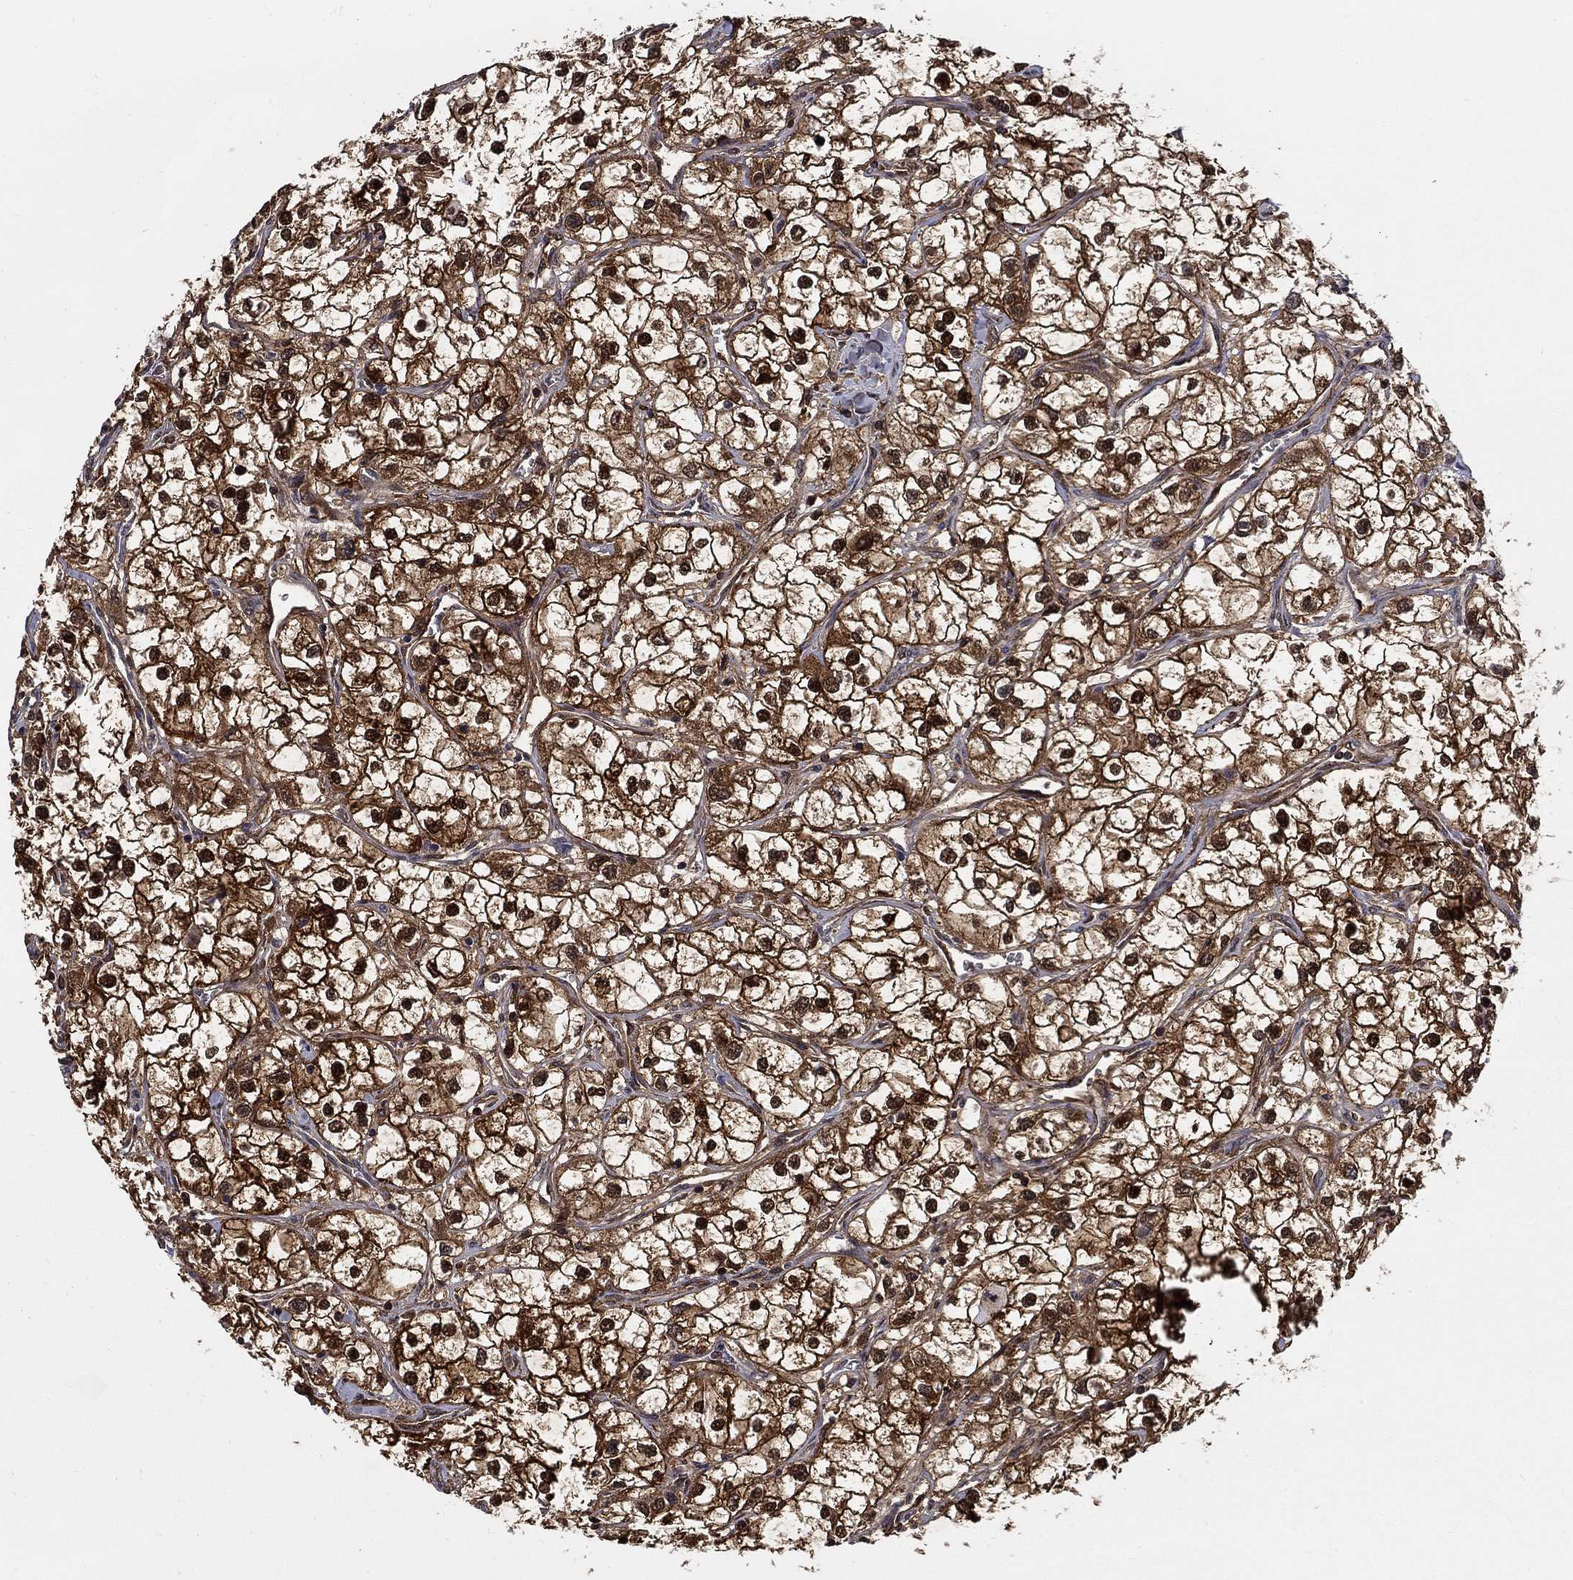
{"staining": {"intensity": "strong", "quantity": ">75%", "location": "cytoplasmic/membranous,nuclear"}, "tissue": "renal cancer", "cell_type": "Tumor cells", "image_type": "cancer", "snomed": [{"axis": "morphology", "description": "Adenocarcinoma, NOS"}, {"axis": "topography", "description": "Kidney"}], "caption": "Strong cytoplasmic/membranous and nuclear staining for a protein is identified in about >75% of tumor cells of adenocarcinoma (renal) using immunohistochemistry (IHC).", "gene": "ZNF594", "patient": {"sex": "male", "age": 59}}